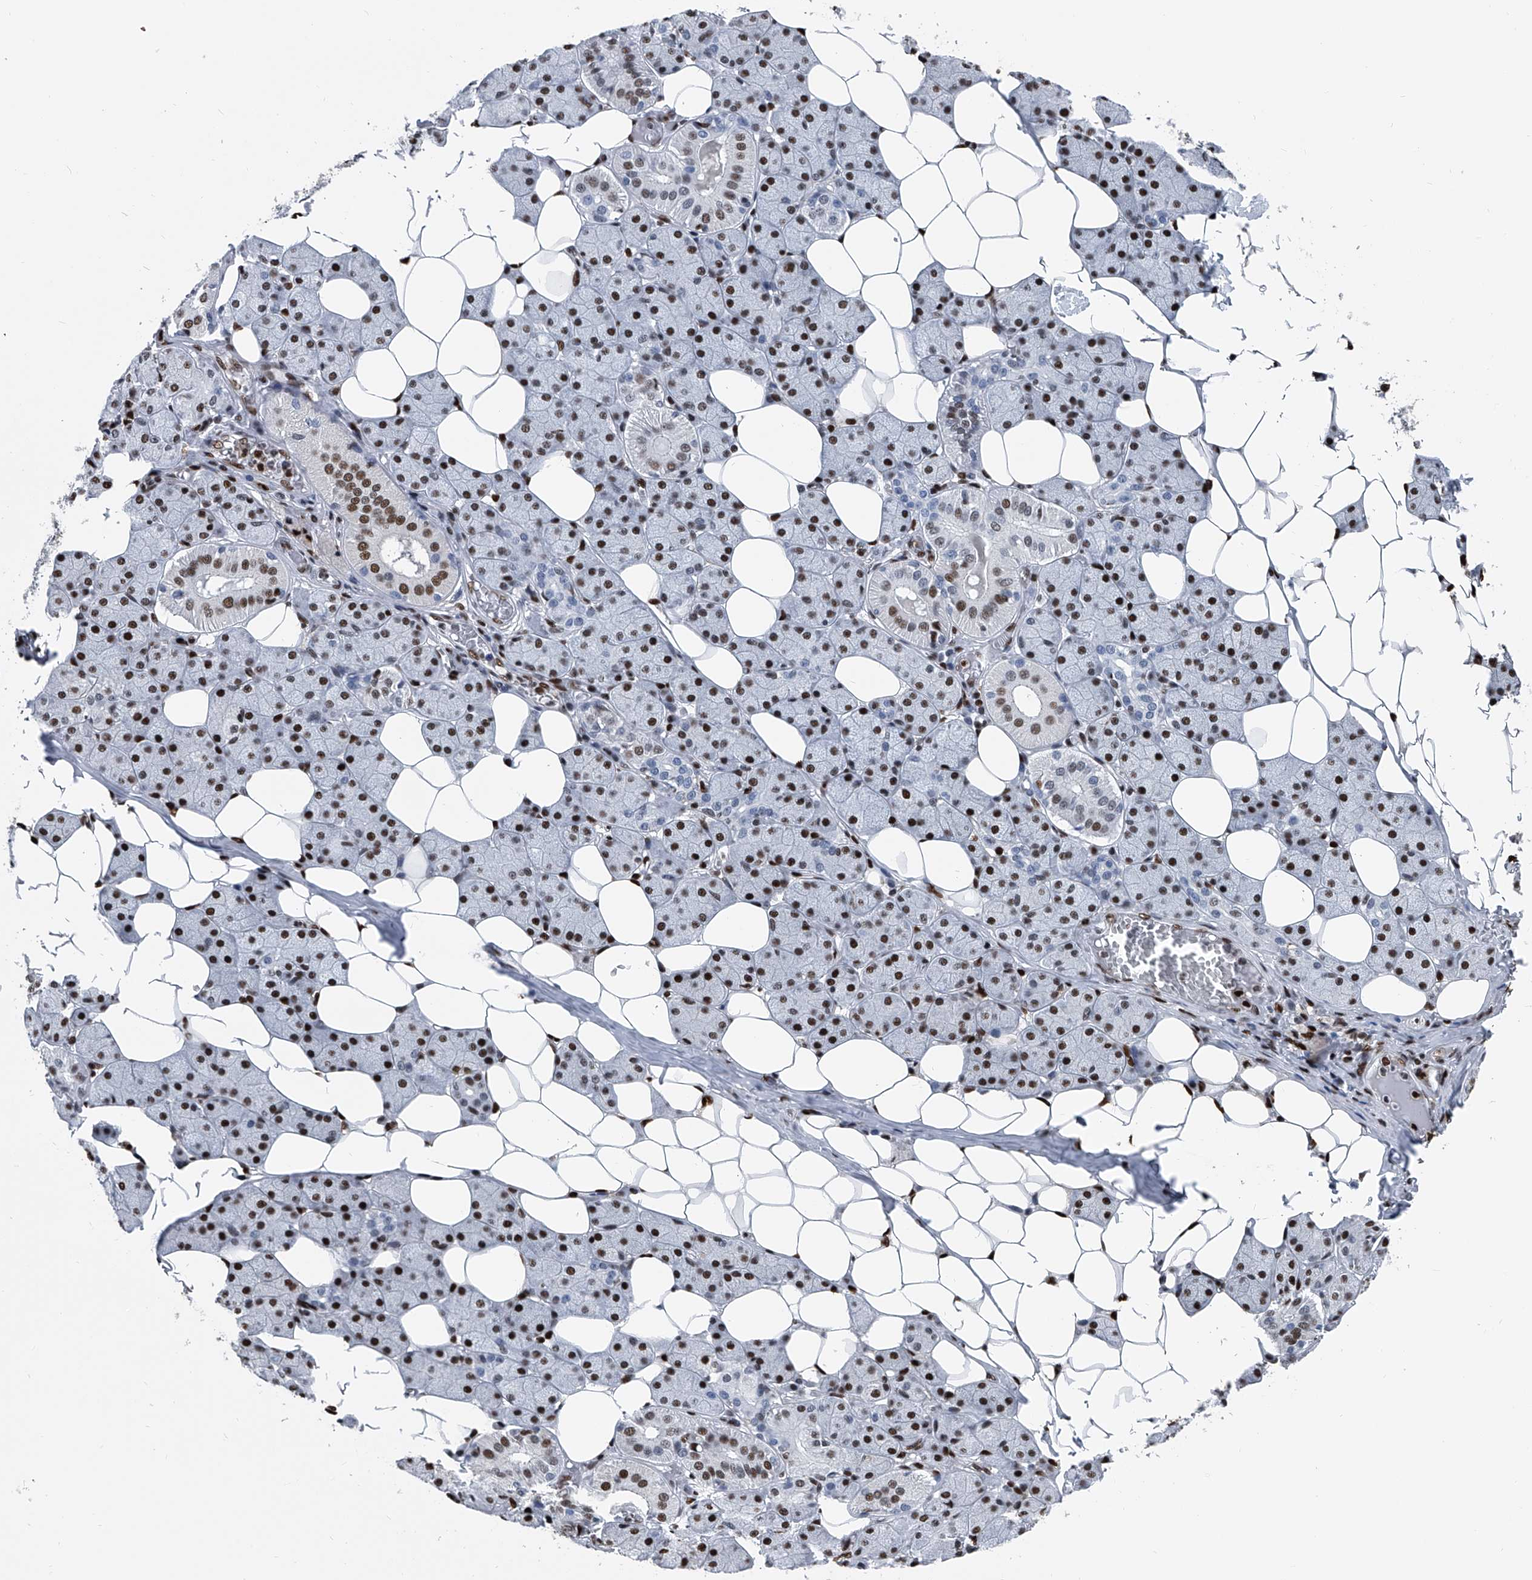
{"staining": {"intensity": "strong", "quantity": ">75%", "location": "nuclear"}, "tissue": "salivary gland", "cell_type": "Glandular cells", "image_type": "normal", "snomed": [{"axis": "morphology", "description": "Normal tissue, NOS"}, {"axis": "topography", "description": "Salivary gland"}], "caption": "Salivary gland stained with DAB immunohistochemistry (IHC) exhibits high levels of strong nuclear positivity in about >75% of glandular cells.", "gene": "FKBP5", "patient": {"sex": "female", "age": 33}}